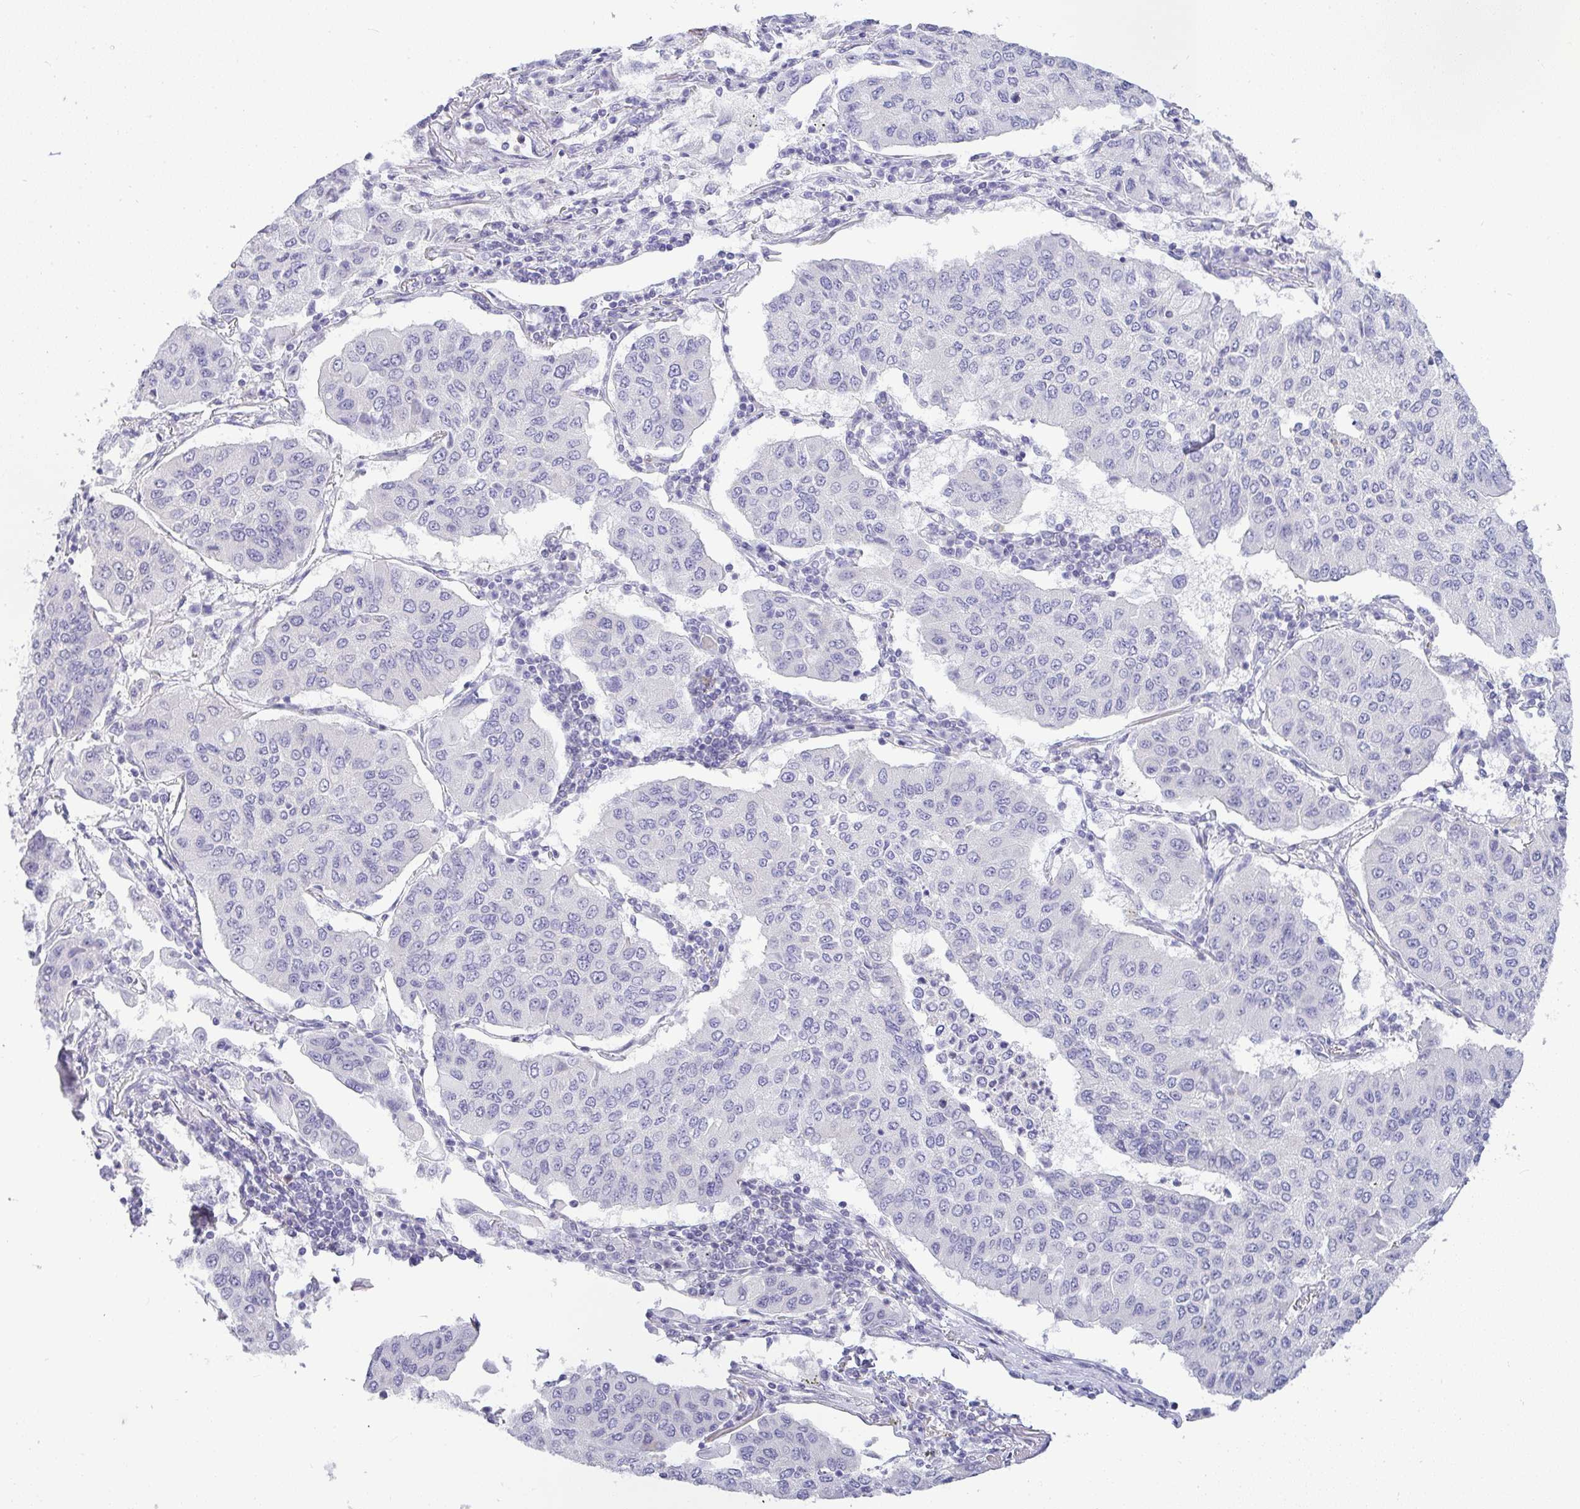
{"staining": {"intensity": "negative", "quantity": "none", "location": "none"}, "tissue": "lung cancer", "cell_type": "Tumor cells", "image_type": "cancer", "snomed": [{"axis": "morphology", "description": "Squamous cell carcinoma, NOS"}, {"axis": "topography", "description": "Lung"}], "caption": "IHC of human lung squamous cell carcinoma shows no positivity in tumor cells.", "gene": "LIPE", "patient": {"sex": "male", "age": 74}}